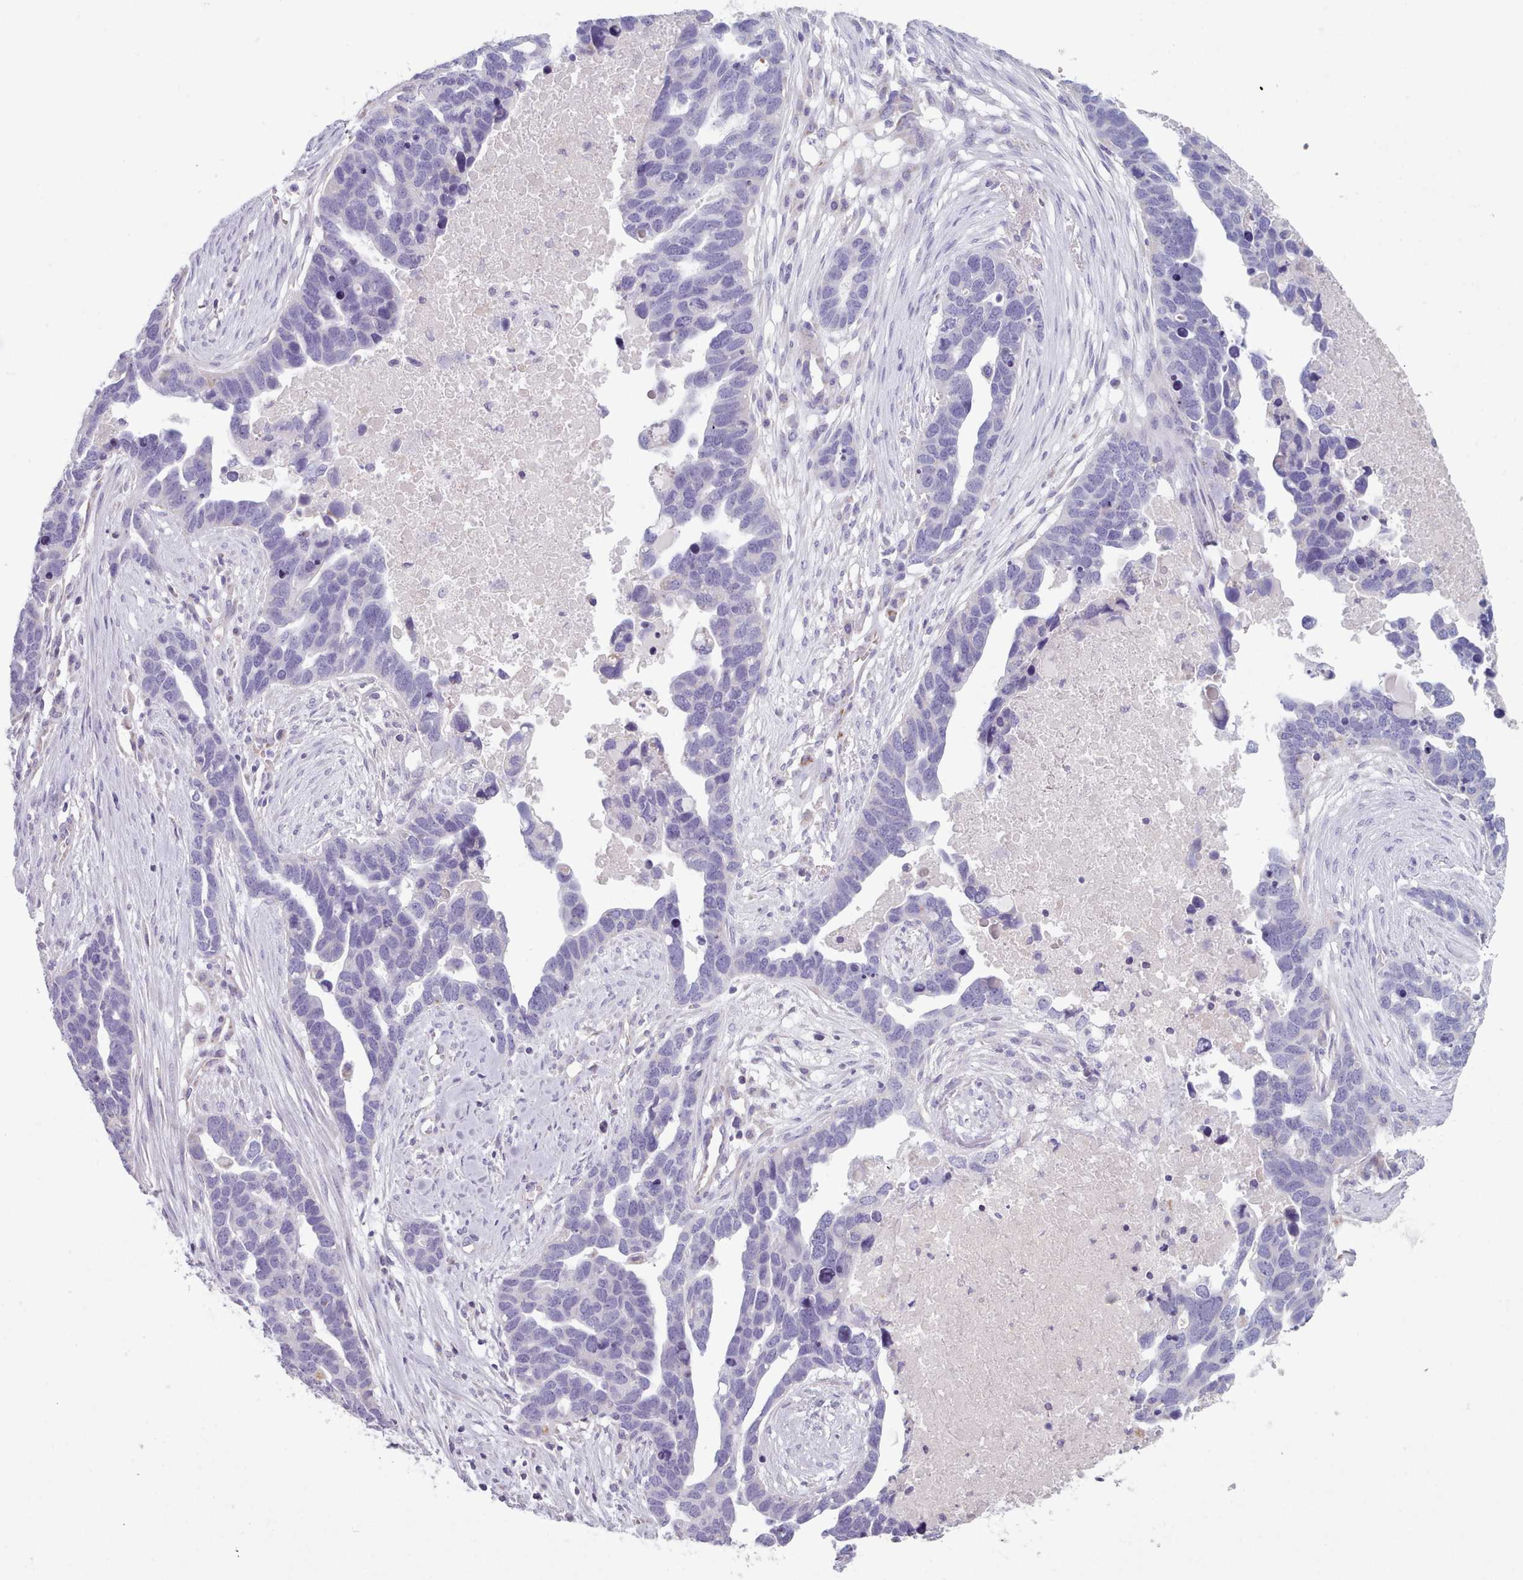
{"staining": {"intensity": "negative", "quantity": "none", "location": "none"}, "tissue": "ovarian cancer", "cell_type": "Tumor cells", "image_type": "cancer", "snomed": [{"axis": "morphology", "description": "Cystadenocarcinoma, serous, NOS"}, {"axis": "topography", "description": "Ovary"}], "caption": "This is an IHC histopathology image of ovarian serous cystadenocarcinoma. There is no staining in tumor cells.", "gene": "HAO1", "patient": {"sex": "female", "age": 54}}